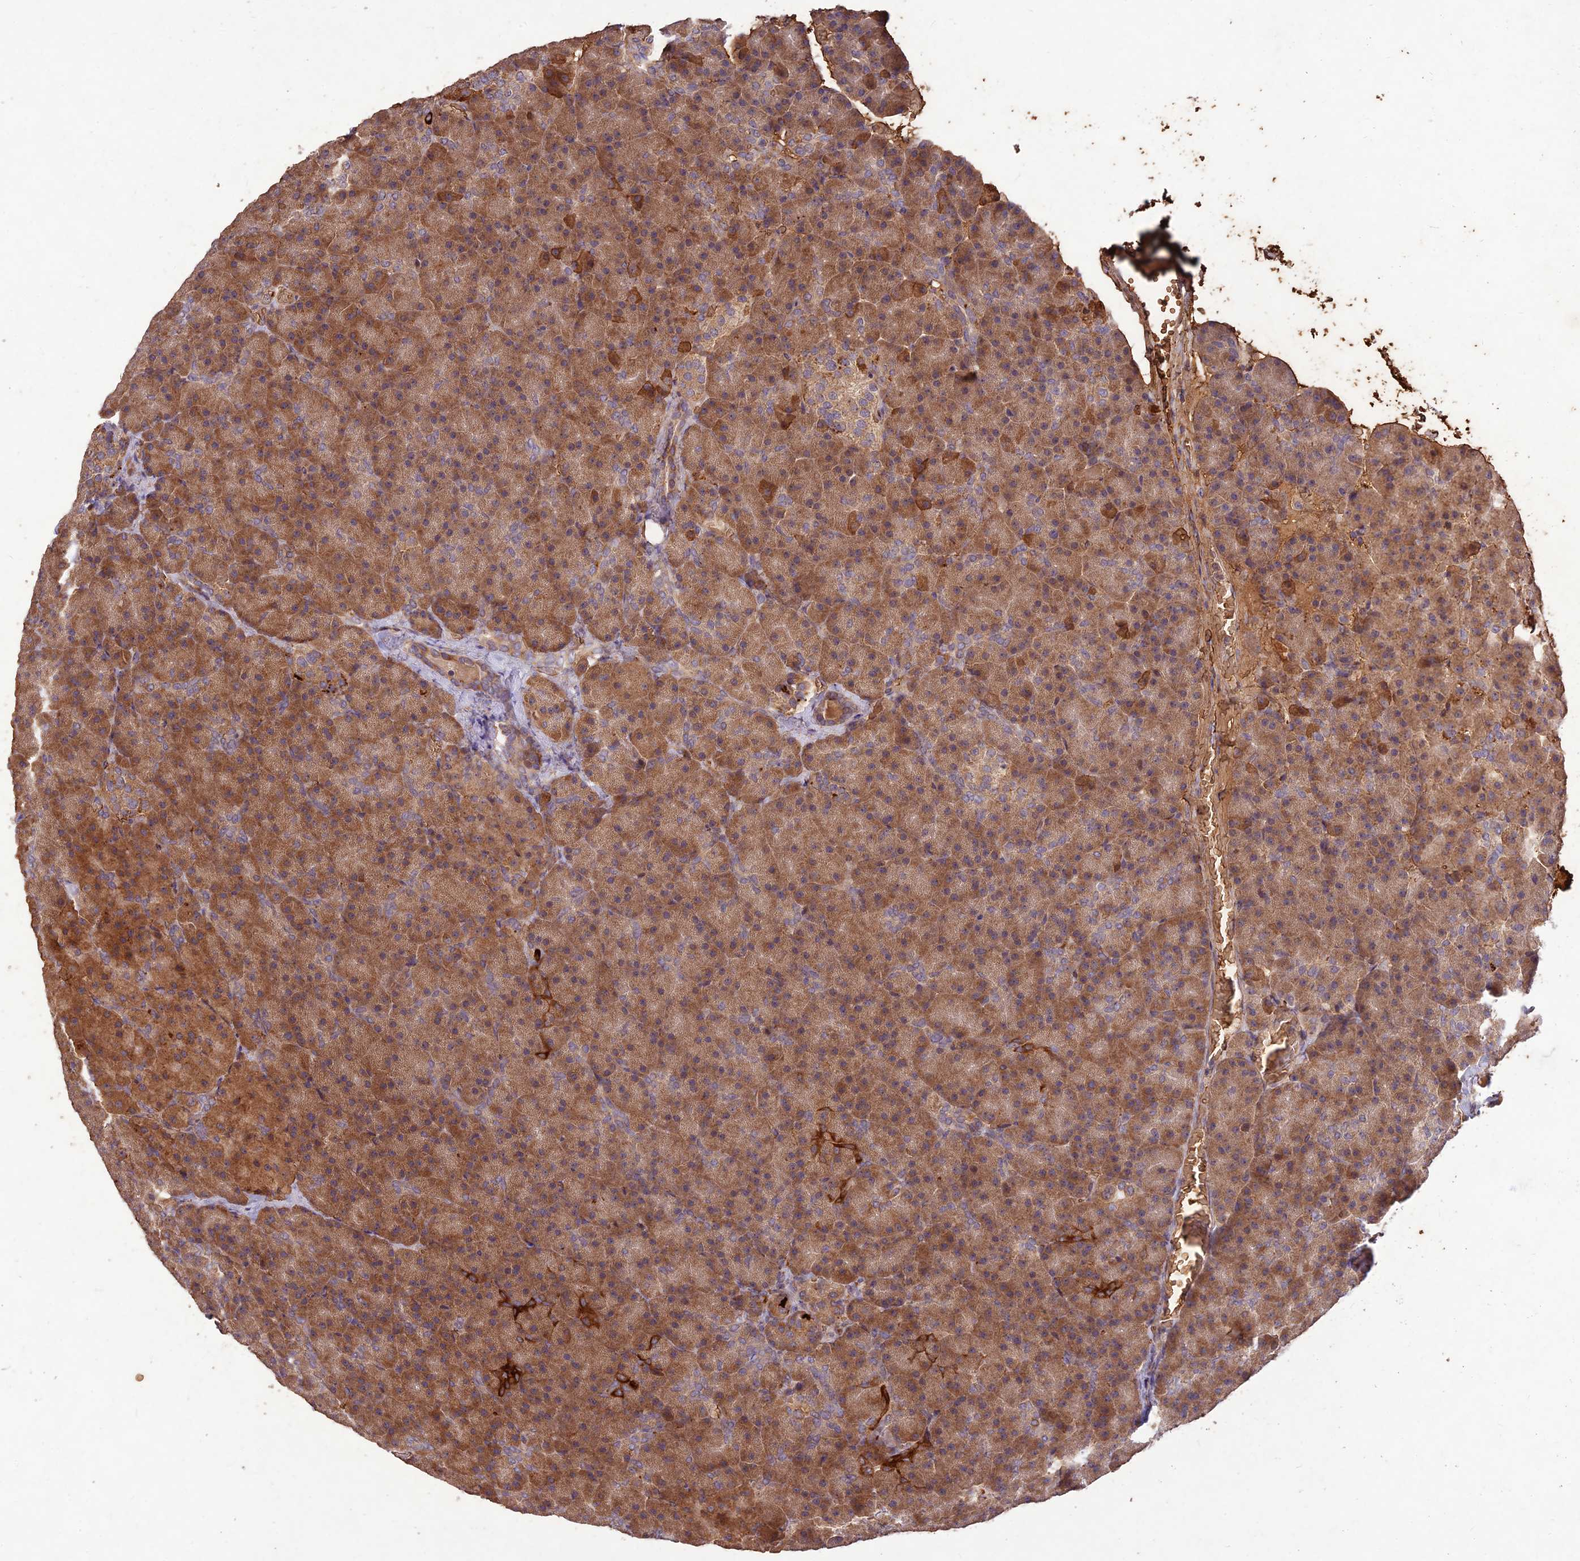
{"staining": {"intensity": "moderate", "quantity": ">75%", "location": "cytoplasmic/membranous"}, "tissue": "pancreas", "cell_type": "Exocrine glandular cells", "image_type": "normal", "snomed": [{"axis": "morphology", "description": "Normal tissue, NOS"}, {"axis": "morphology", "description": "Carcinoid, malignant, NOS"}, {"axis": "topography", "description": "Pancreas"}], "caption": "This micrograph demonstrates IHC staining of normal human pancreas, with medium moderate cytoplasmic/membranous staining in approximately >75% of exocrine glandular cells.", "gene": "PPP1R11", "patient": {"sex": "female", "age": 35}}